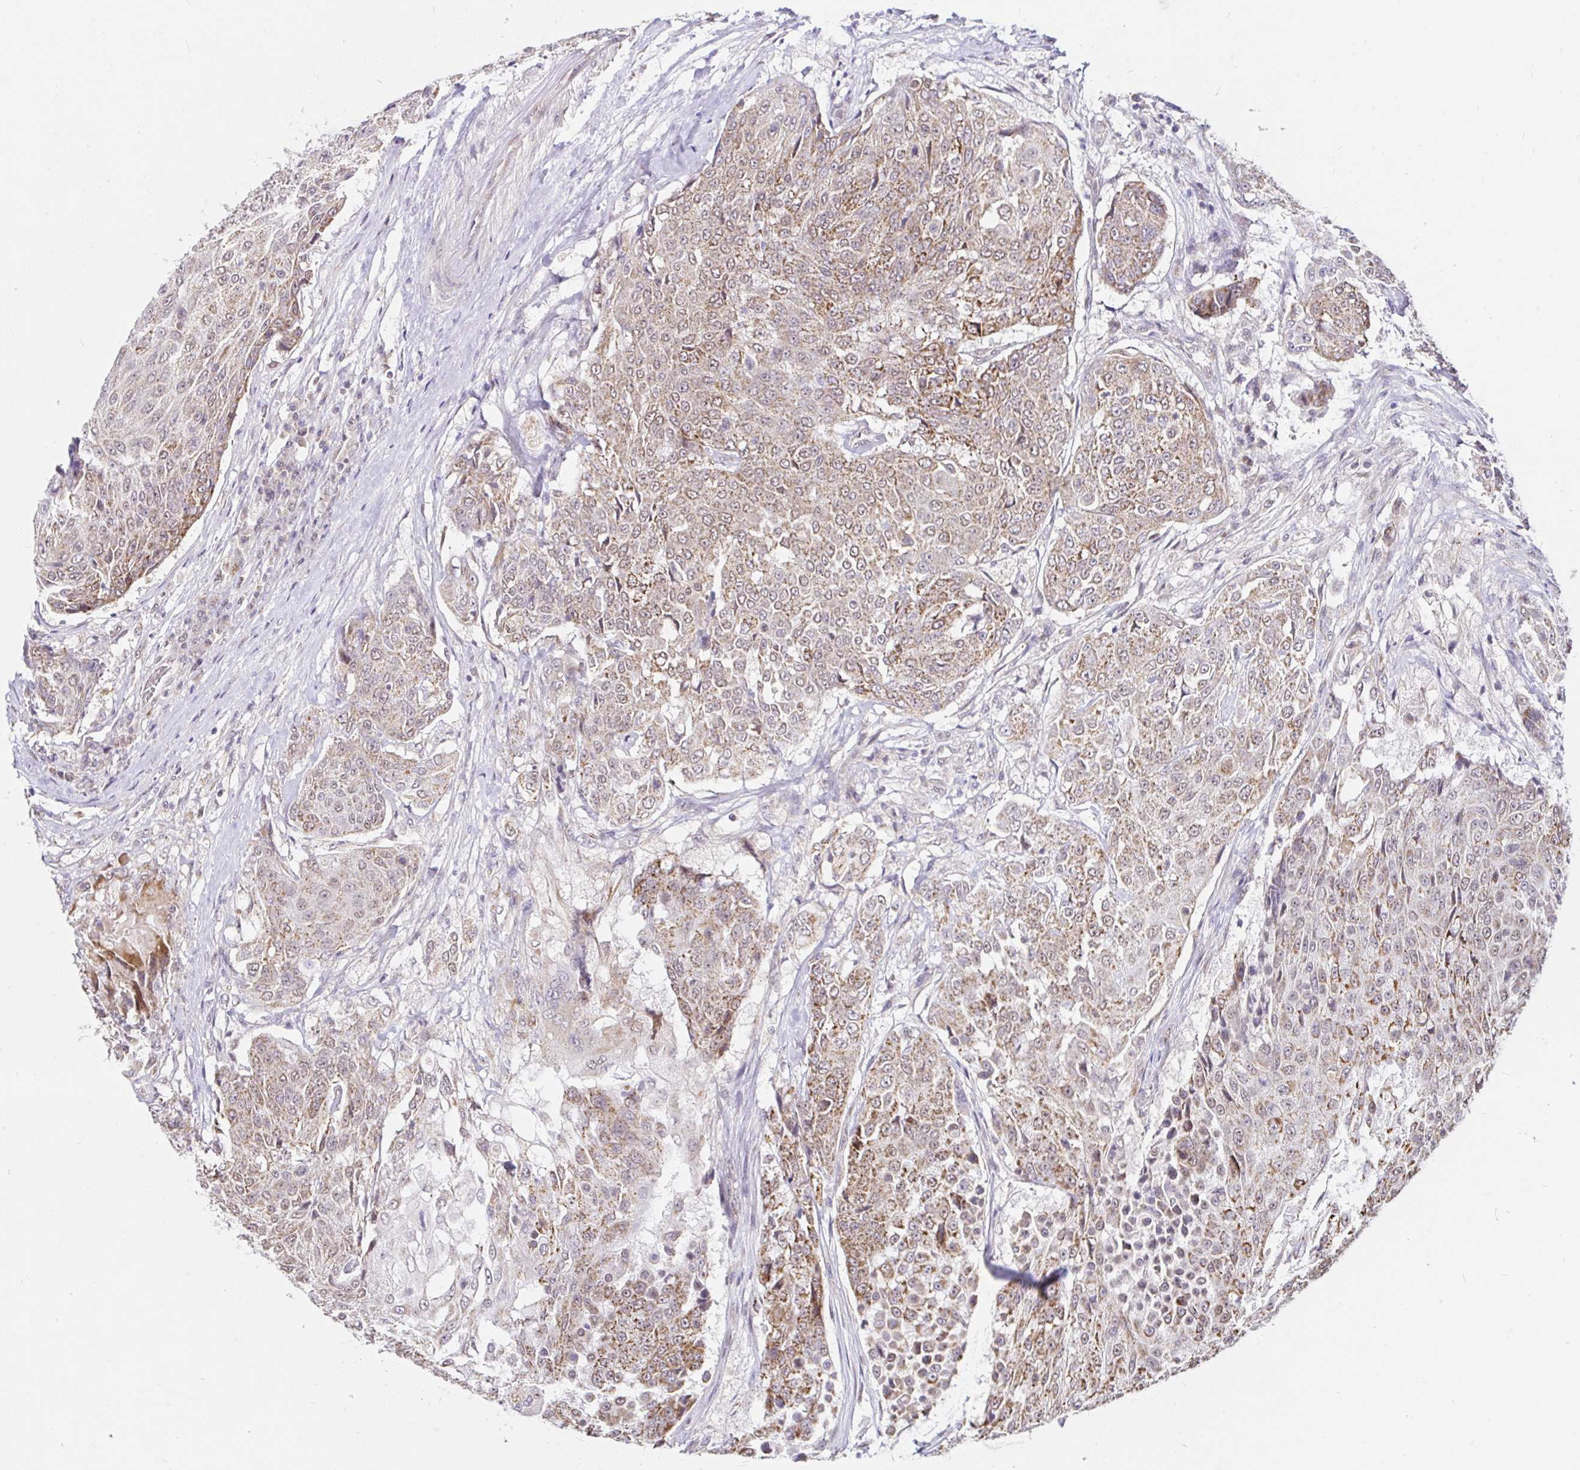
{"staining": {"intensity": "moderate", "quantity": ">75%", "location": "cytoplasmic/membranous"}, "tissue": "urothelial cancer", "cell_type": "Tumor cells", "image_type": "cancer", "snomed": [{"axis": "morphology", "description": "Urothelial carcinoma, High grade"}, {"axis": "topography", "description": "Urinary bladder"}], "caption": "Immunohistochemistry (IHC) of urothelial cancer displays medium levels of moderate cytoplasmic/membranous staining in about >75% of tumor cells.", "gene": "TIMM50", "patient": {"sex": "female", "age": 63}}